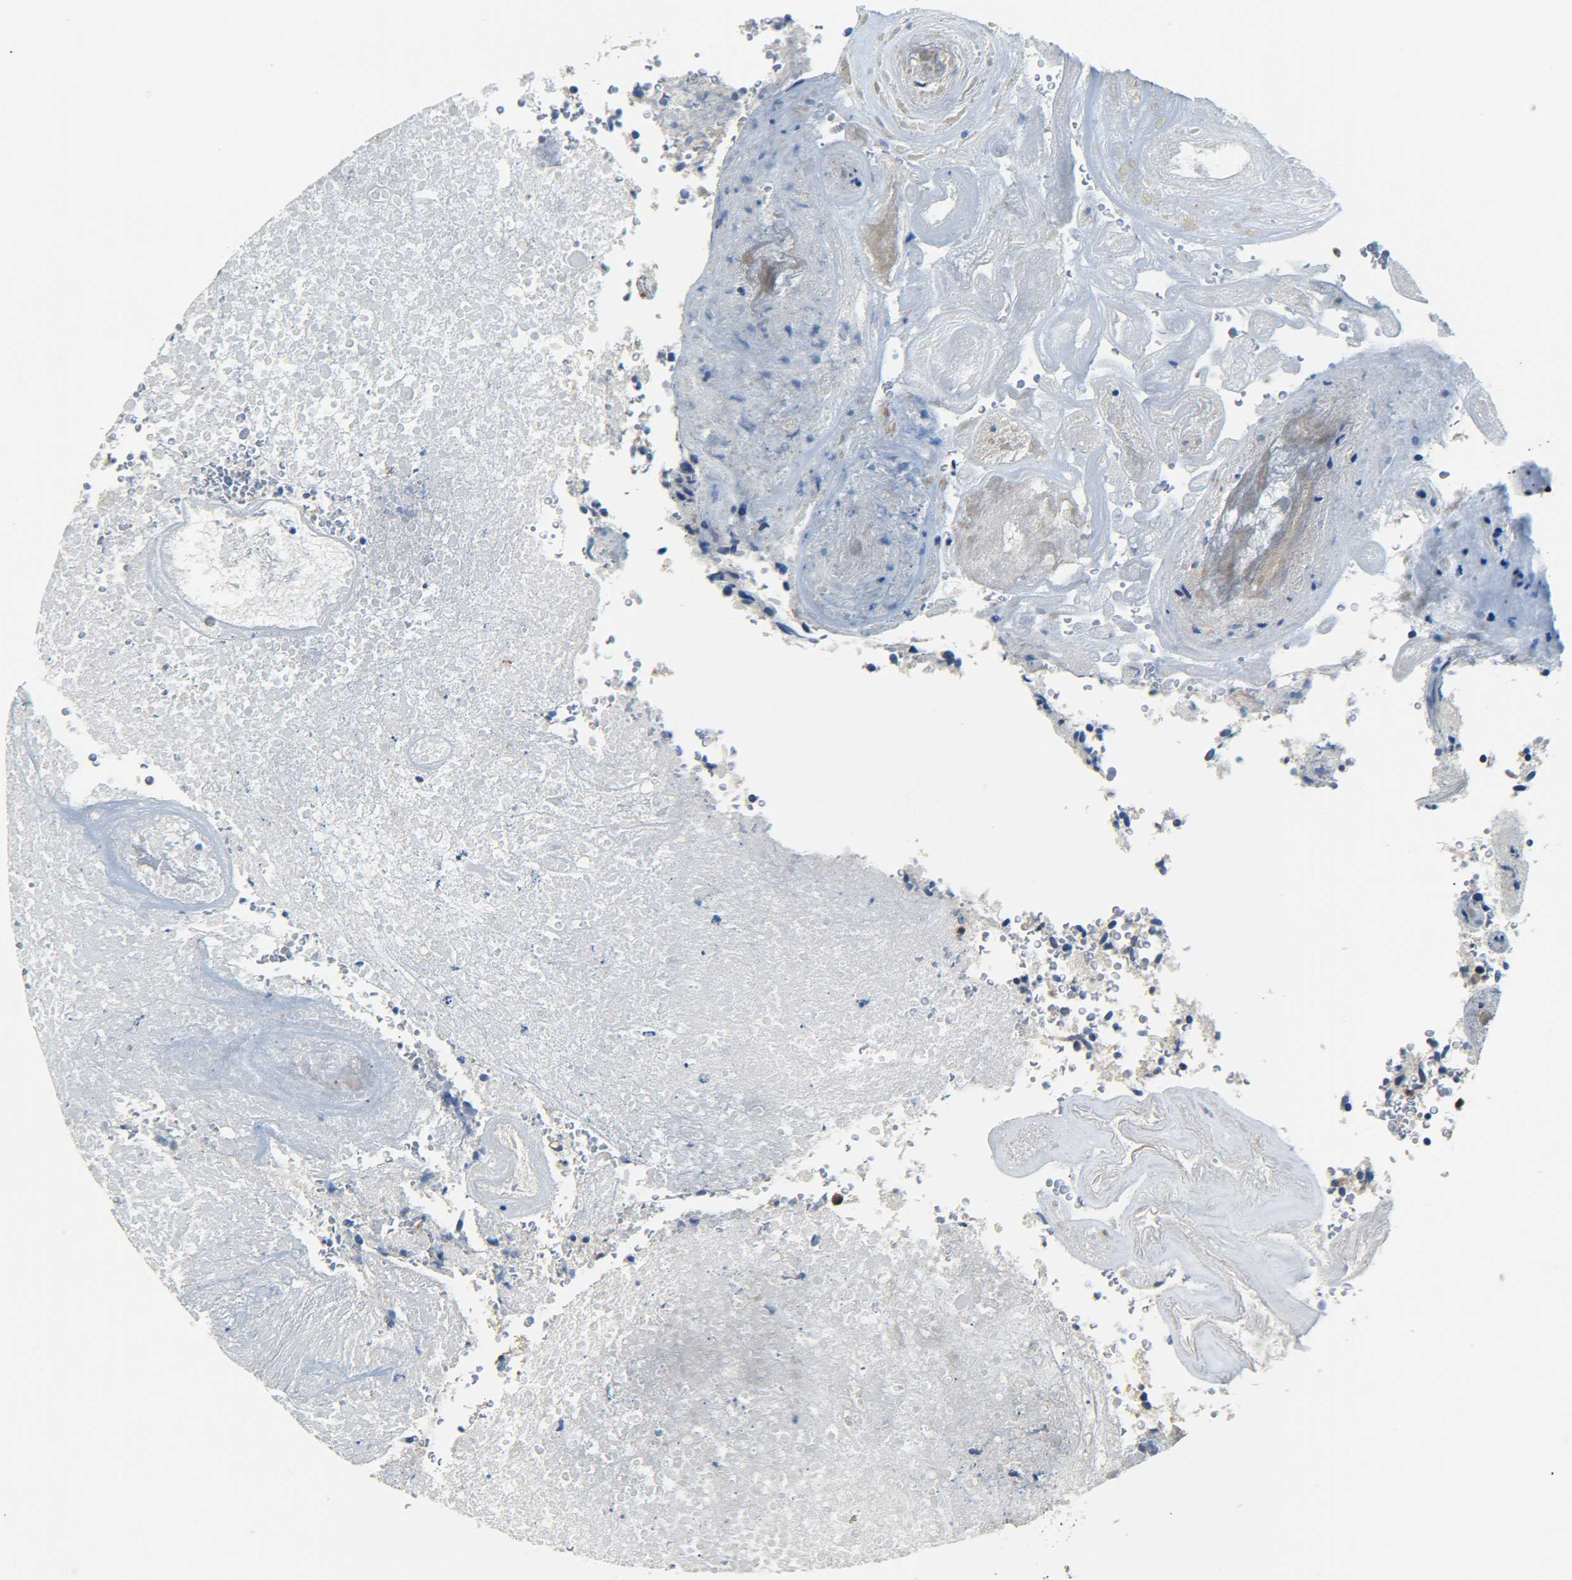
{"staining": {"intensity": "weak", "quantity": "<25%", "location": "nuclear"}, "tissue": "glioma", "cell_type": "Tumor cells", "image_type": "cancer", "snomed": [{"axis": "morphology", "description": "Normal tissue, NOS"}, {"axis": "morphology", "description": "Glioma, malignant, High grade"}, {"axis": "topography", "description": "Cerebral cortex"}], "caption": "A high-resolution photomicrograph shows IHC staining of malignant glioma (high-grade), which displays no significant staining in tumor cells.", "gene": "MEIS1", "patient": {"sex": "male", "age": 75}}